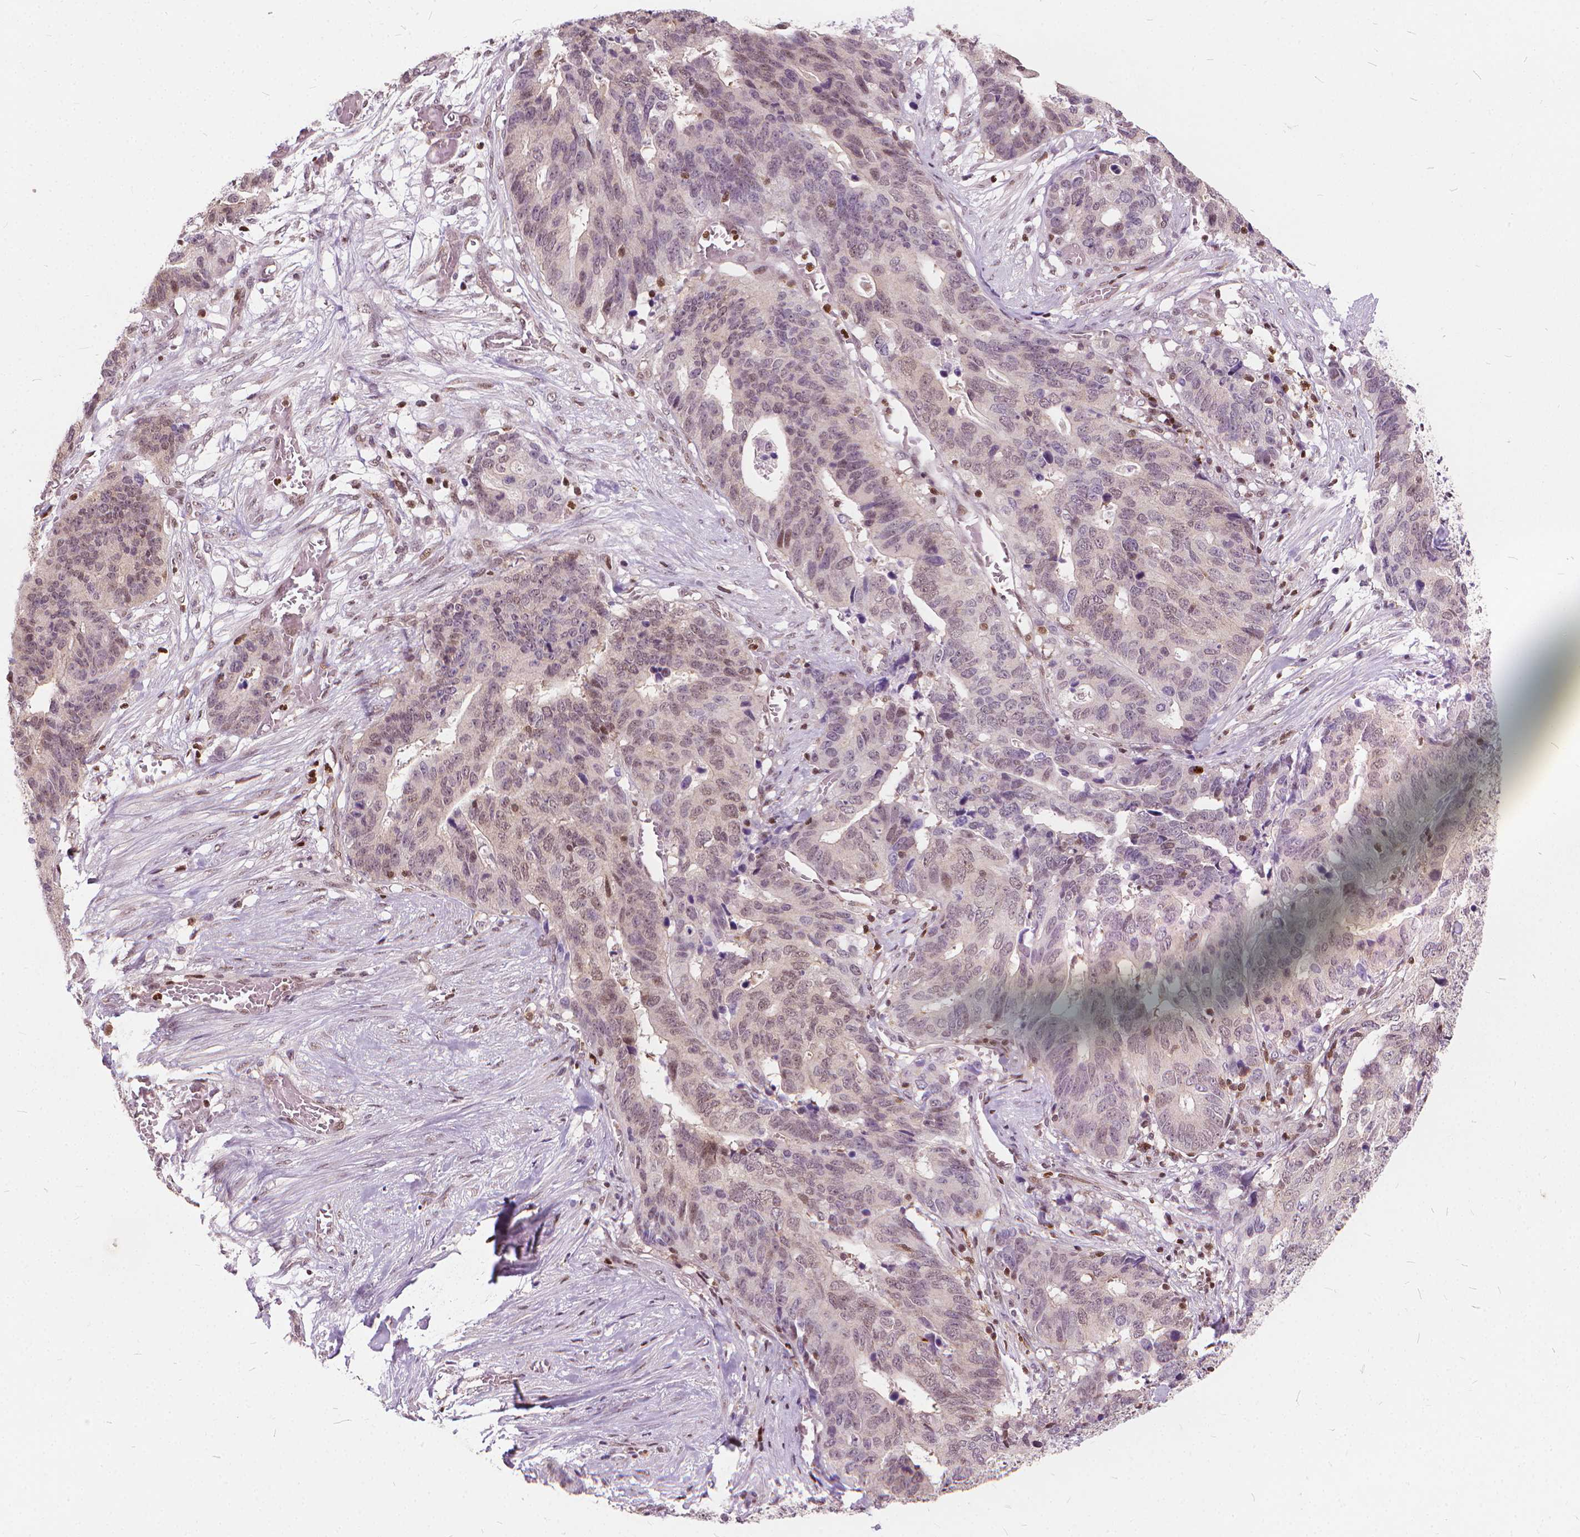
{"staining": {"intensity": "moderate", "quantity": "25%-75%", "location": "nuclear"}, "tissue": "stomach cancer", "cell_type": "Tumor cells", "image_type": "cancer", "snomed": [{"axis": "morphology", "description": "Adenocarcinoma, NOS"}, {"axis": "topography", "description": "Stomach, upper"}], "caption": "A micrograph of human stomach adenocarcinoma stained for a protein reveals moderate nuclear brown staining in tumor cells. The protein is stained brown, and the nuclei are stained in blue (DAB IHC with brightfield microscopy, high magnification).", "gene": "STAT5B", "patient": {"sex": "female", "age": 67}}